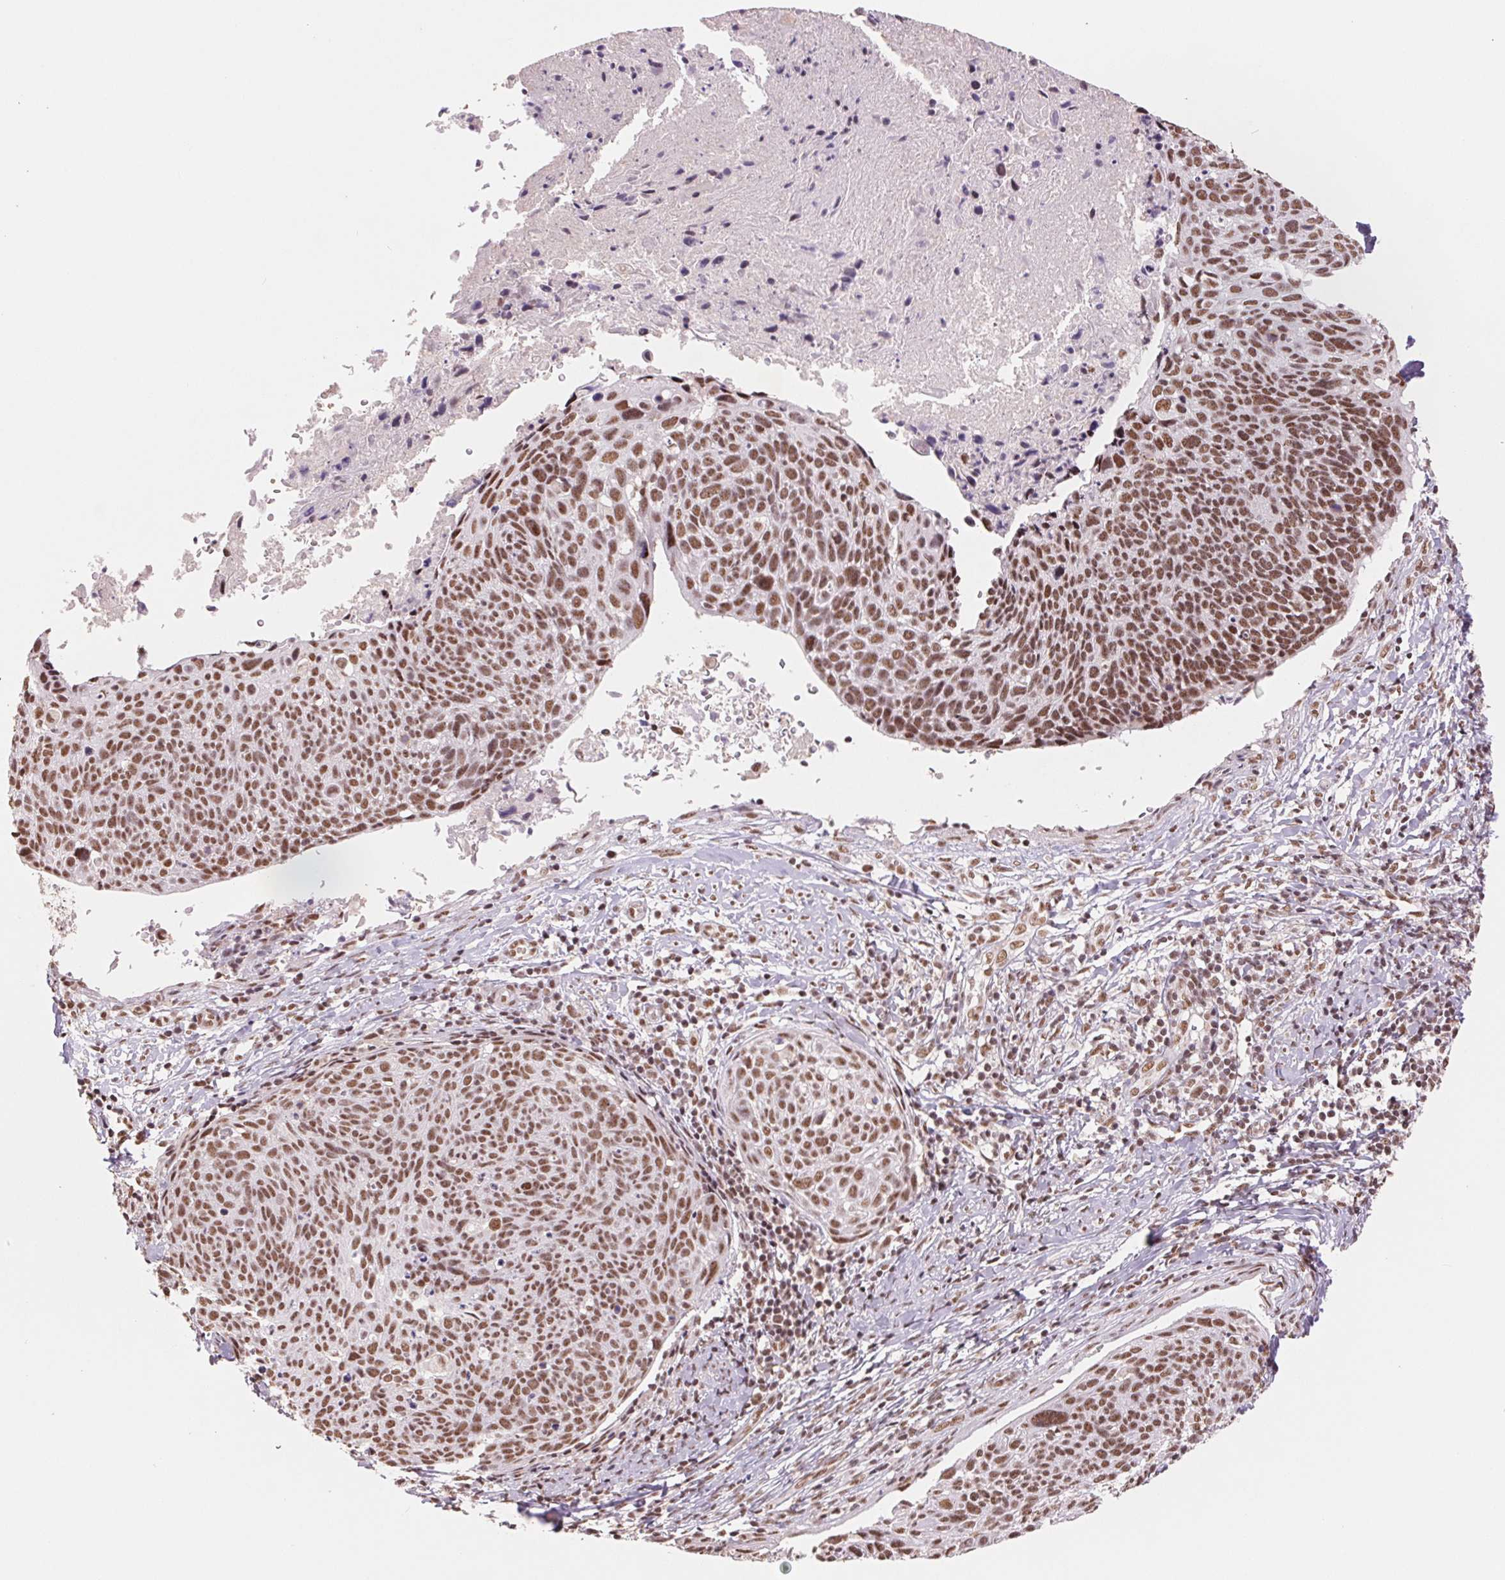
{"staining": {"intensity": "strong", "quantity": ">75%", "location": "nuclear"}, "tissue": "cervical cancer", "cell_type": "Tumor cells", "image_type": "cancer", "snomed": [{"axis": "morphology", "description": "Squamous cell carcinoma, NOS"}, {"axis": "topography", "description": "Cervix"}], "caption": "This micrograph demonstrates IHC staining of human squamous cell carcinoma (cervical), with high strong nuclear expression in approximately >75% of tumor cells.", "gene": "SREK1", "patient": {"sex": "female", "age": 49}}